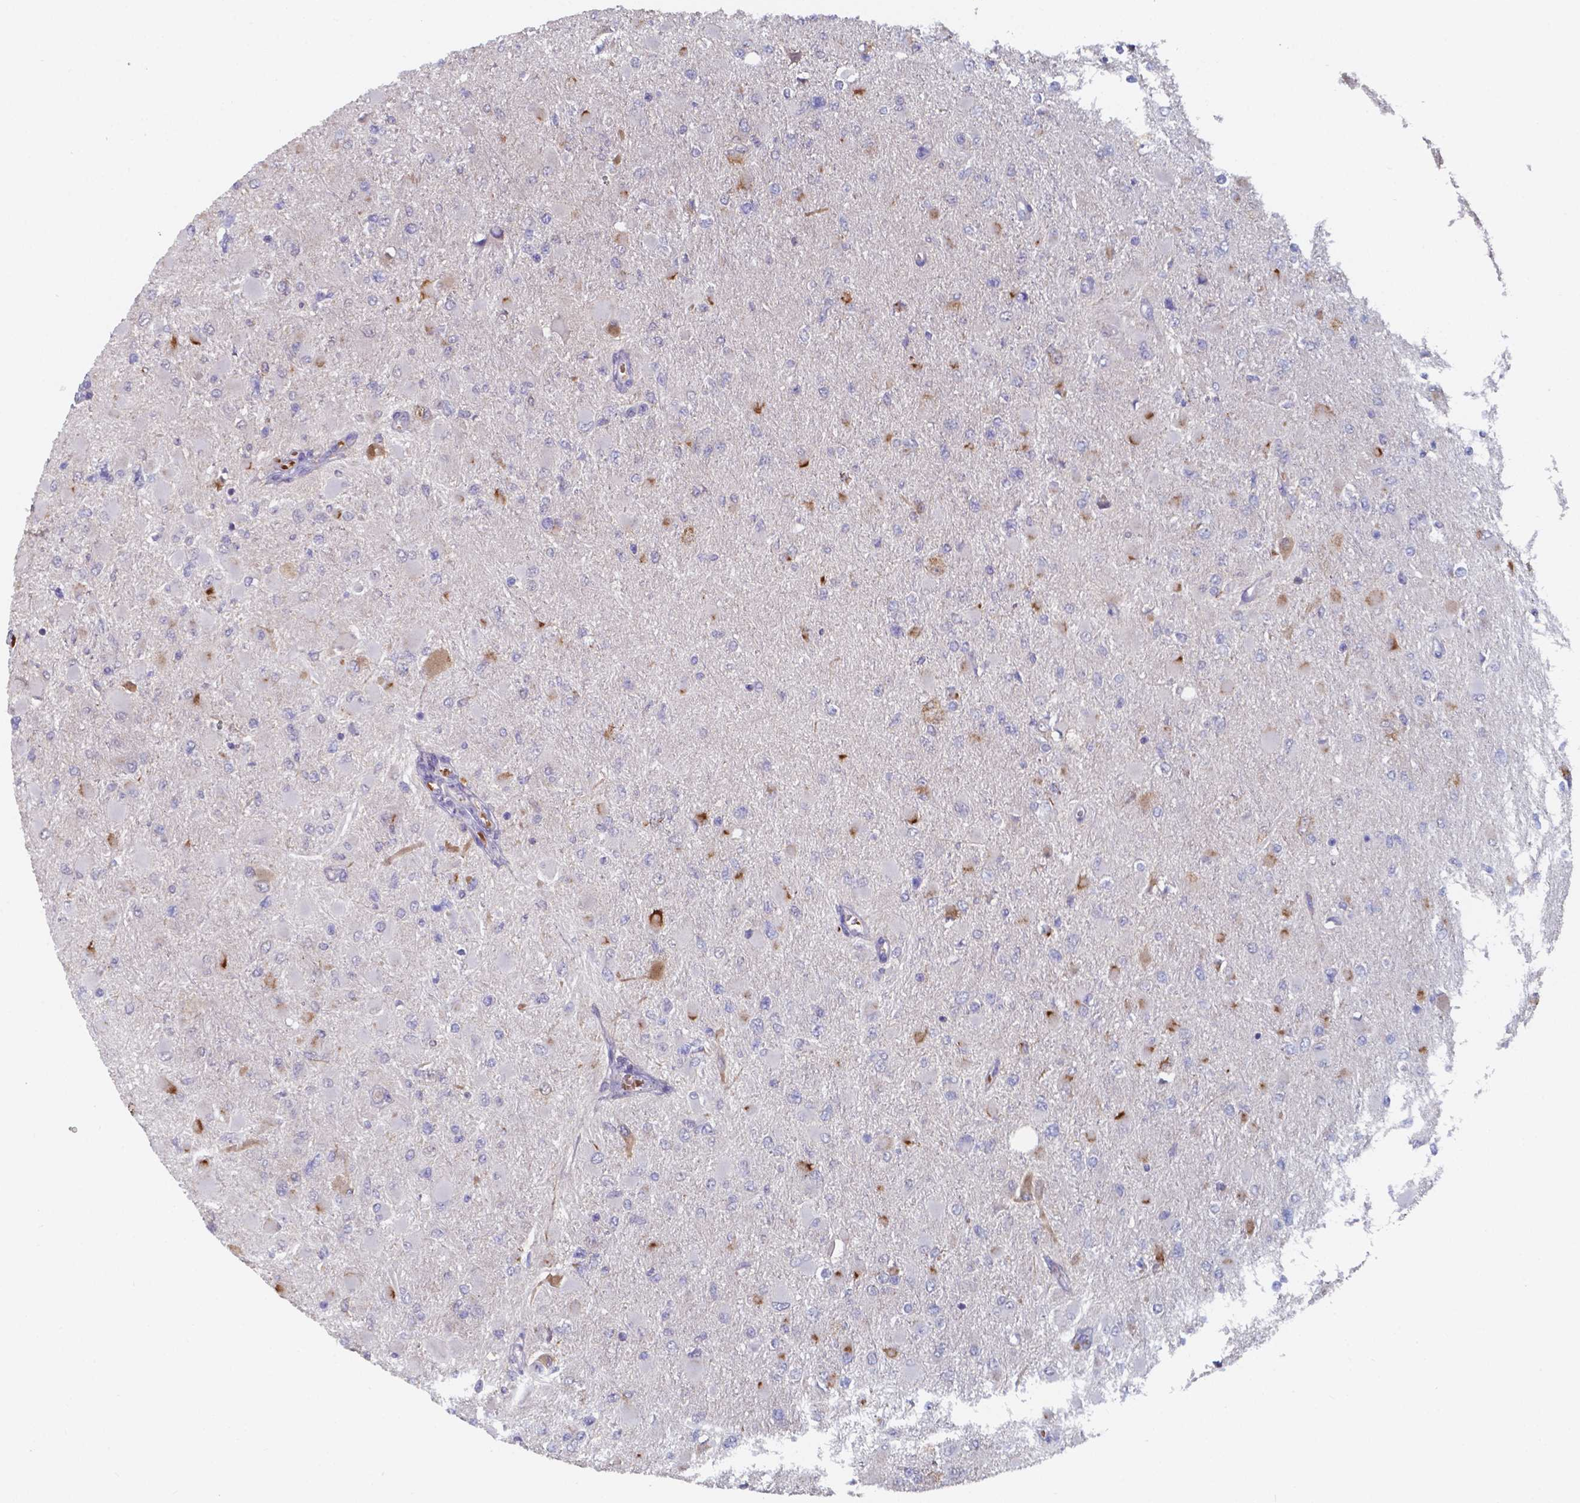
{"staining": {"intensity": "negative", "quantity": "none", "location": "none"}, "tissue": "glioma", "cell_type": "Tumor cells", "image_type": "cancer", "snomed": [{"axis": "morphology", "description": "Glioma, malignant, High grade"}, {"axis": "topography", "description": "Cerebral cortex"}], "caption": "This is an immunohistochemistry photomicrograph of malignant glioma (high-grade). There is no staining in tumor cells.", "gene": "BTBD17", "patient": {"sex": "female", "age": 36}}